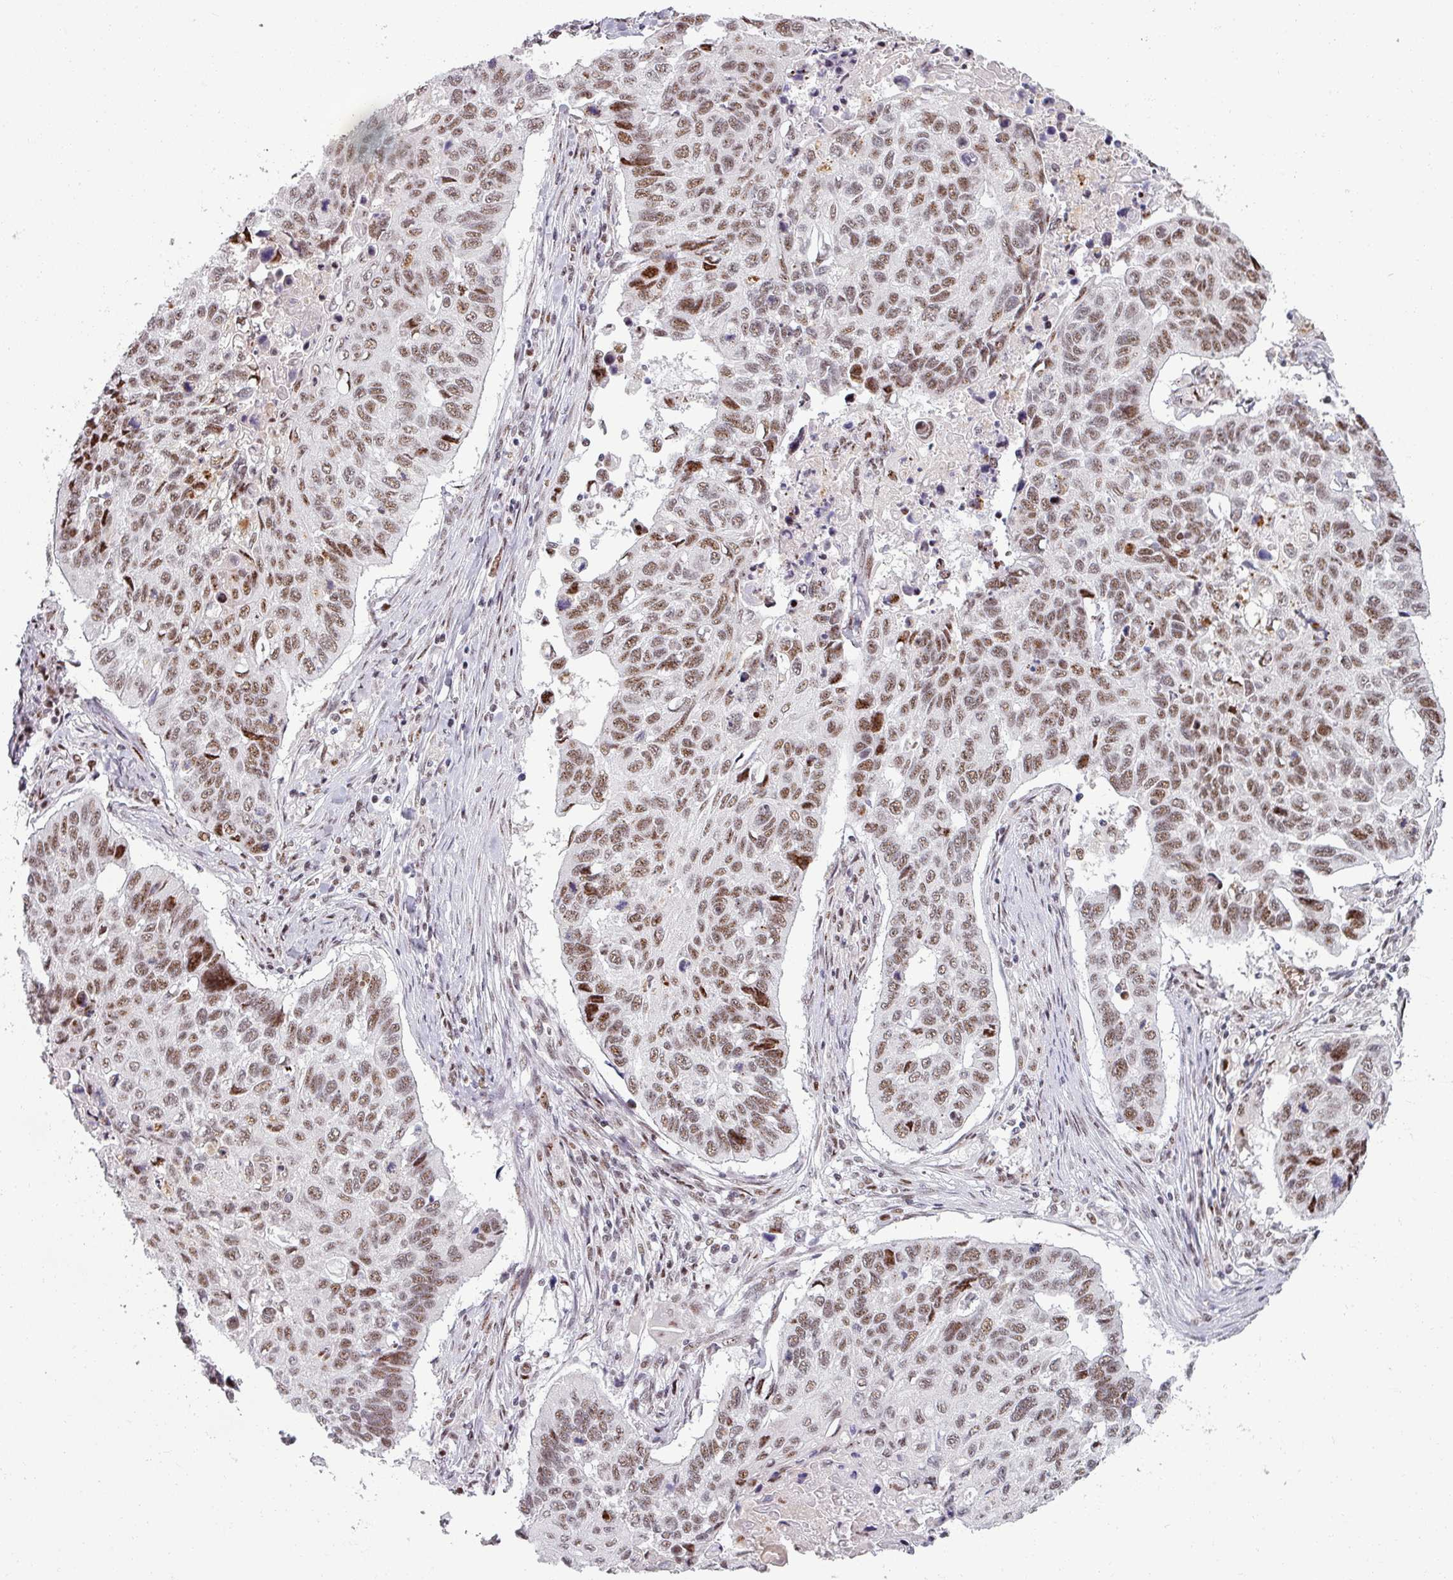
{"staining": {"intensity": "moderate", "quantity": ">75%", "location": "nuclear"}, "tissue": "lung cancer", "cell_type": "Tumor cells", "image_type": "cancer", "snomed": [{"axis": "morphology", "description": "Squamous cell carcinoma, NOS"}, {"axis": "topography", "description": "Lung"}], "caption": "Lung cancer (squamous cell carcinoma) stained with DAB immunohistochemistry (IHC) displays medium levels of moderate nuclear staining in about >75% of tumor cells.", "gene": "NCOR1", "patient": {"sex": "male", "age": 62}}